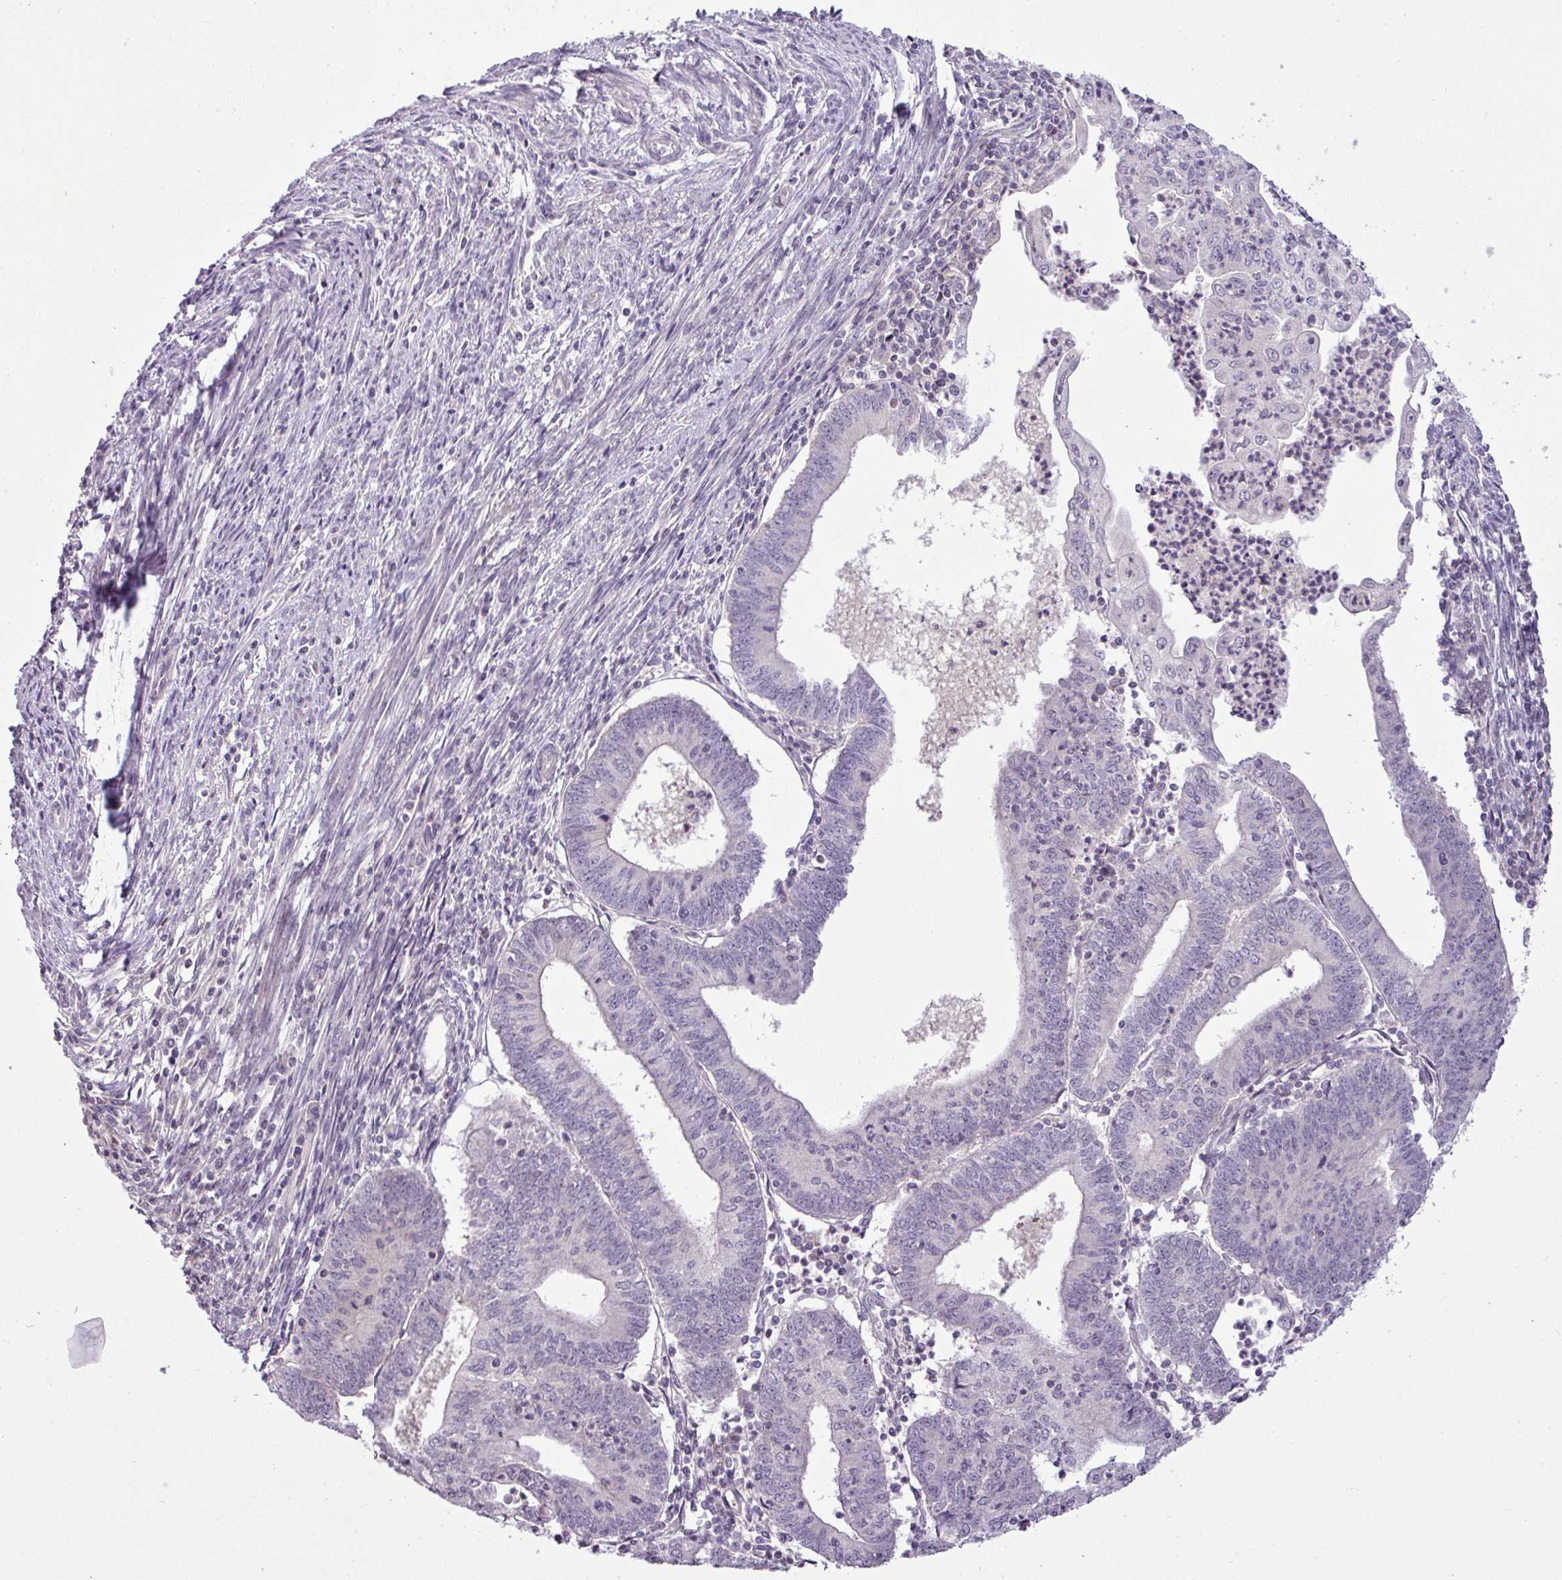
{"staining": {"intensity": "negative", "quantity": "none", "location": "none"}, "tissue": "endometrial cancer", "cell_type": "Tumor cells", "image_type": "cancer", "snomed": [{"axis": "morphology", "description": "Adenocarcinoma, NOS"}, {"axis": "topography", "description": "Endometrium"}], "caption": "This is an IHC image of endometrial adenocarcinoma. There is no expression in tumor cells.", "gene": "APOM", "patient": {"sex": "female", "age": 60}}